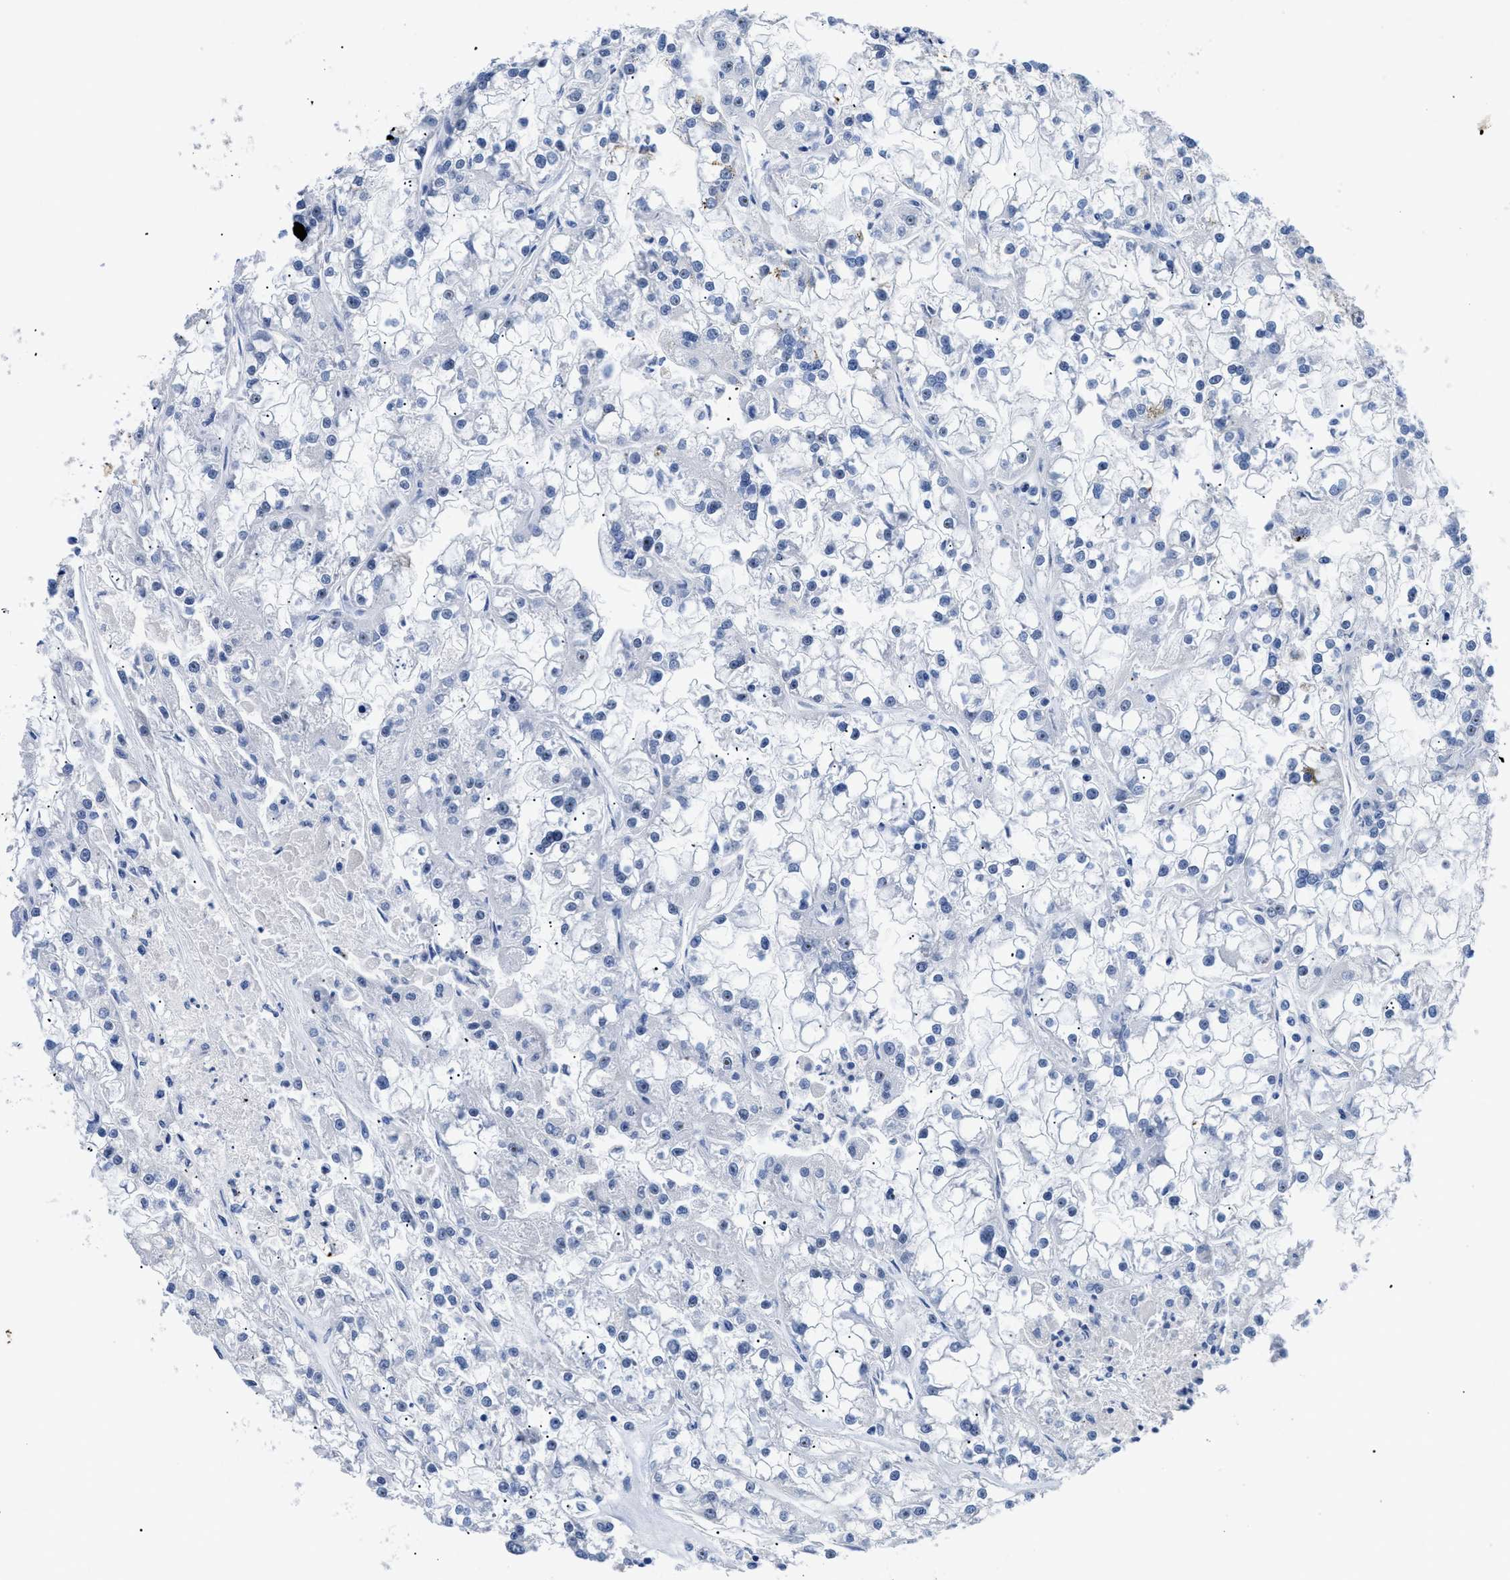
{"staining": {"intensity": "negative", "quantity": "none", "location": "none"}, "tissue": "renal cancer", "cell_type": "Tumor cells", "image_type": "cancer", "snomed": [{"axis": "morphology", "description": "Adenocarcinoma, NOS"}, {"axis": "topography", "description": "Kidney"}], "caption": "Renal cancer (adenocarcinoma) was stained to show a protein in brown. There is no significant staining in tumor cells. (Brightfield microscopy of DAB (3,3'-diaminobenzidine) immunohistochemistry (IHC) at high magnification).", "gene": "TMEM68", "patient": {"sex": "female", "age": 52}}